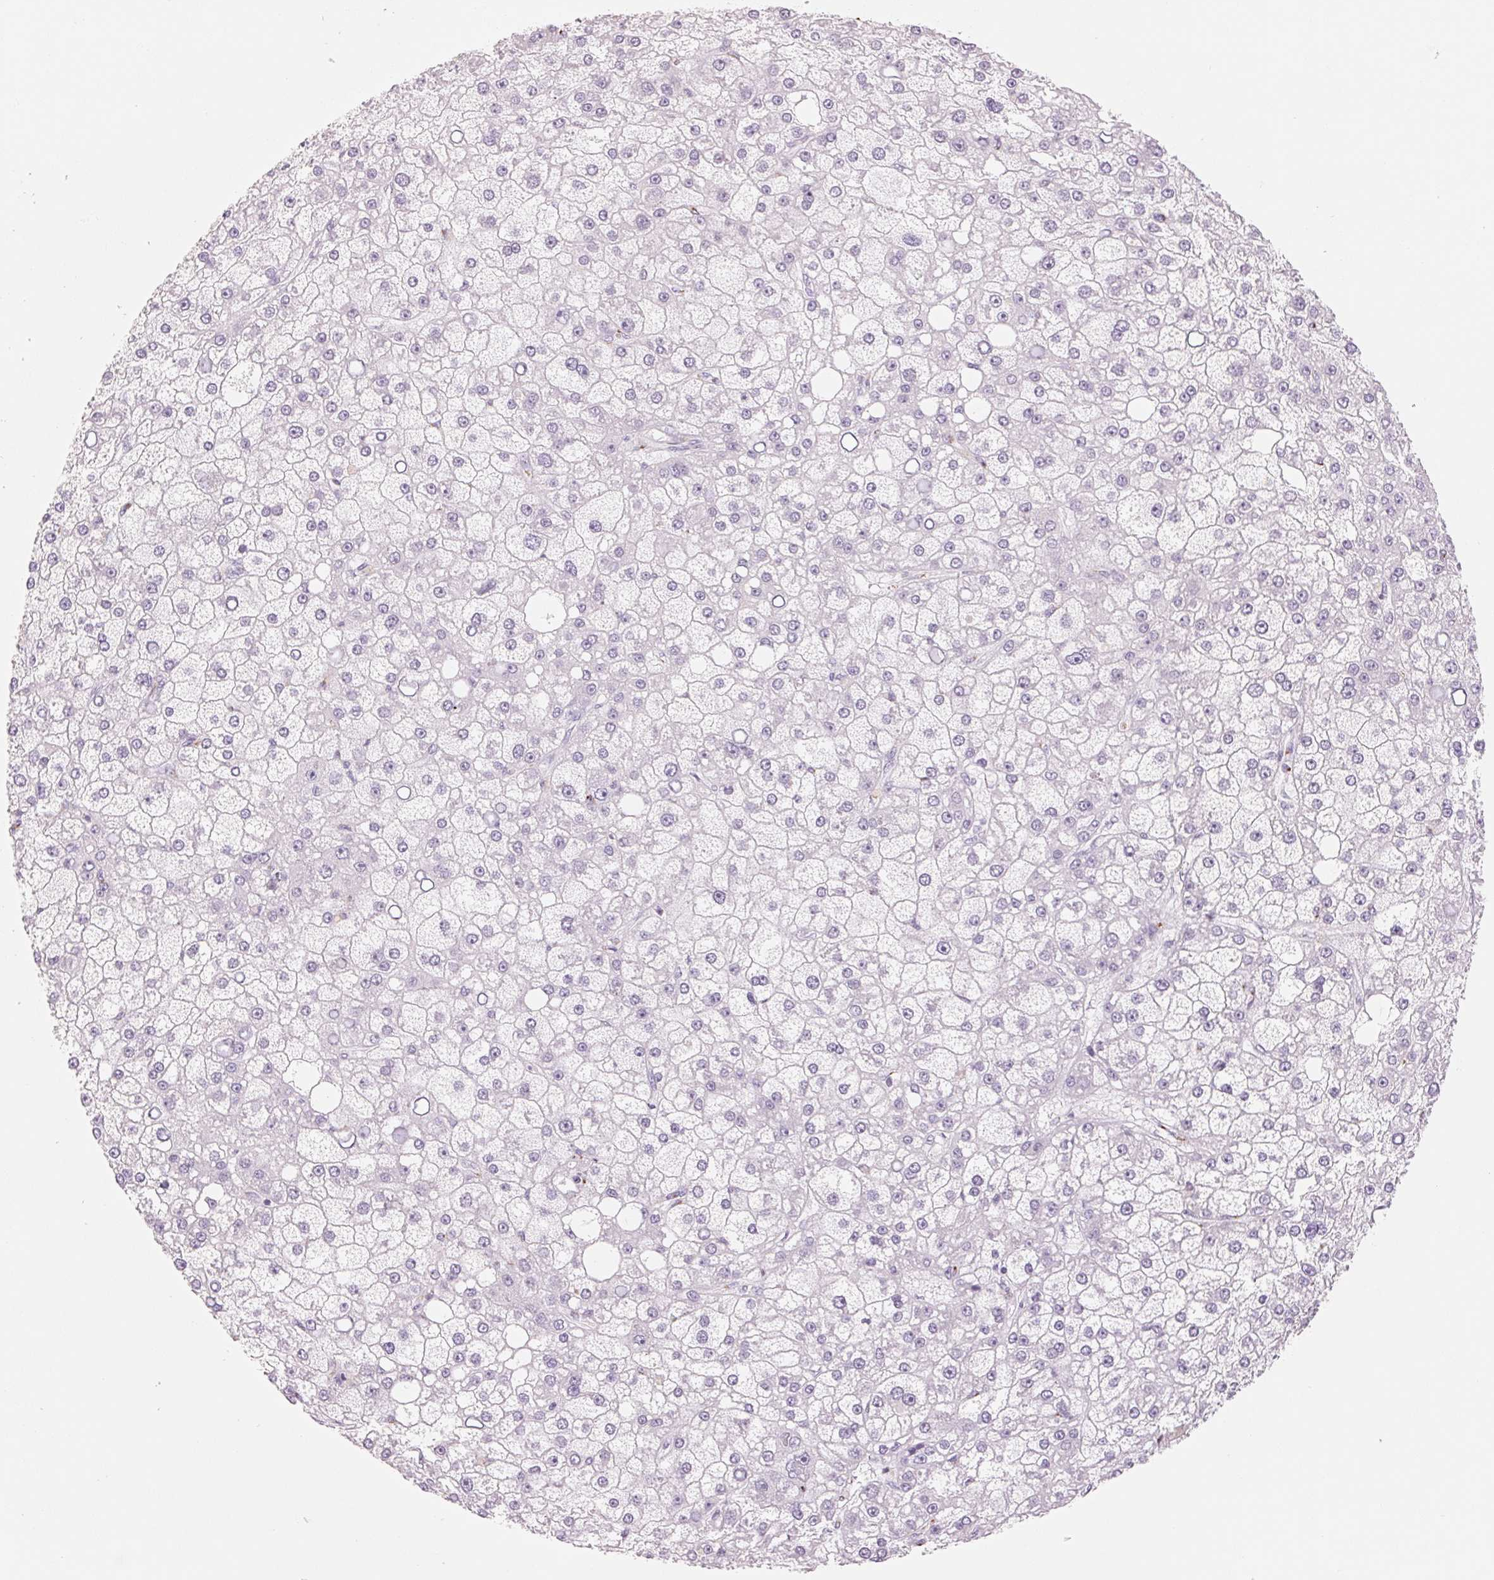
{"staining": {"intensity": "negative", "quantity": "none", "location": "none"}, "tissue": "liver cancer", "cell_type": "Tumor cells", "image_type": "cancer", "snomed": [{"axis": "morphology", "description": "Carcinoma, Hepatocellular, NOS"}, {"axis": "topography", "description": "Liver"}], "caption": "A histopathology image of human liver cancer (hepatocellular carcinoma) is negative for staining in tumor cells.", "gene": "GALNT7", "patient": {"sex": "male", "age": 67}}